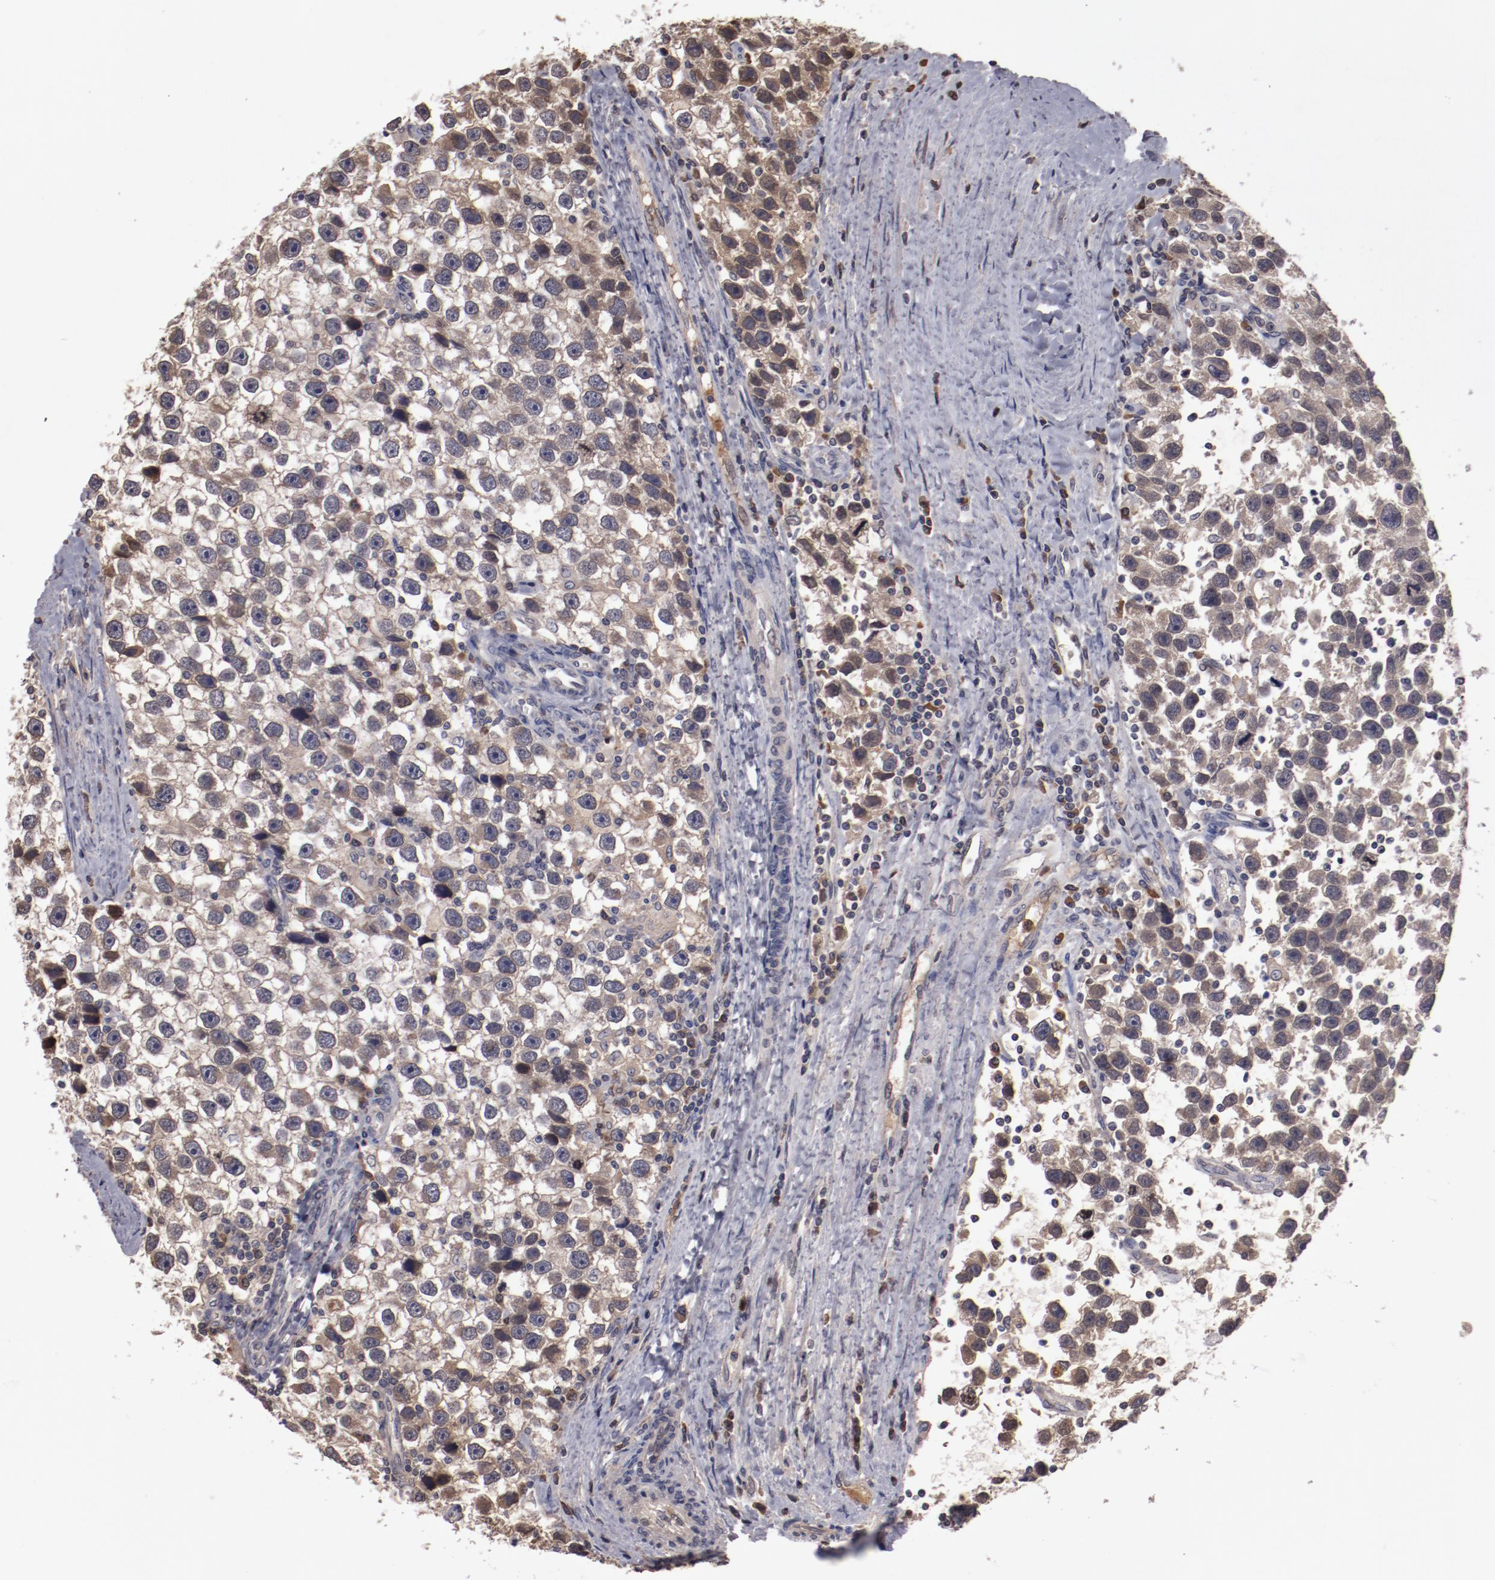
{"staining": {"intensity": "moderate", "quantity": ">75%", "location": "cytoplasmic/membranous,nuclear"}, "tissue": "testis cancer", "cell_type": "Tumor cells", "image_type": "cancer", "snomed": [{"axis": "morphology", "description": "Seminoma, NOS"}, {"axis": "topography", "description": "Testis"}], "caption": "Immunohistochemistry (IHC) histopathology image of neoplastic tissue: testis seminoma stained using immunohistochemistry exhibits medium levels of moderate protein expression localized specifically in the cytoplasmic/membranous and nuclear of tumor cells, appearing as a cytoplasmic/membranous and nuclear brown color.", "gene": "SERPINA7", "patient": {"sex": "male", "age": 43}}